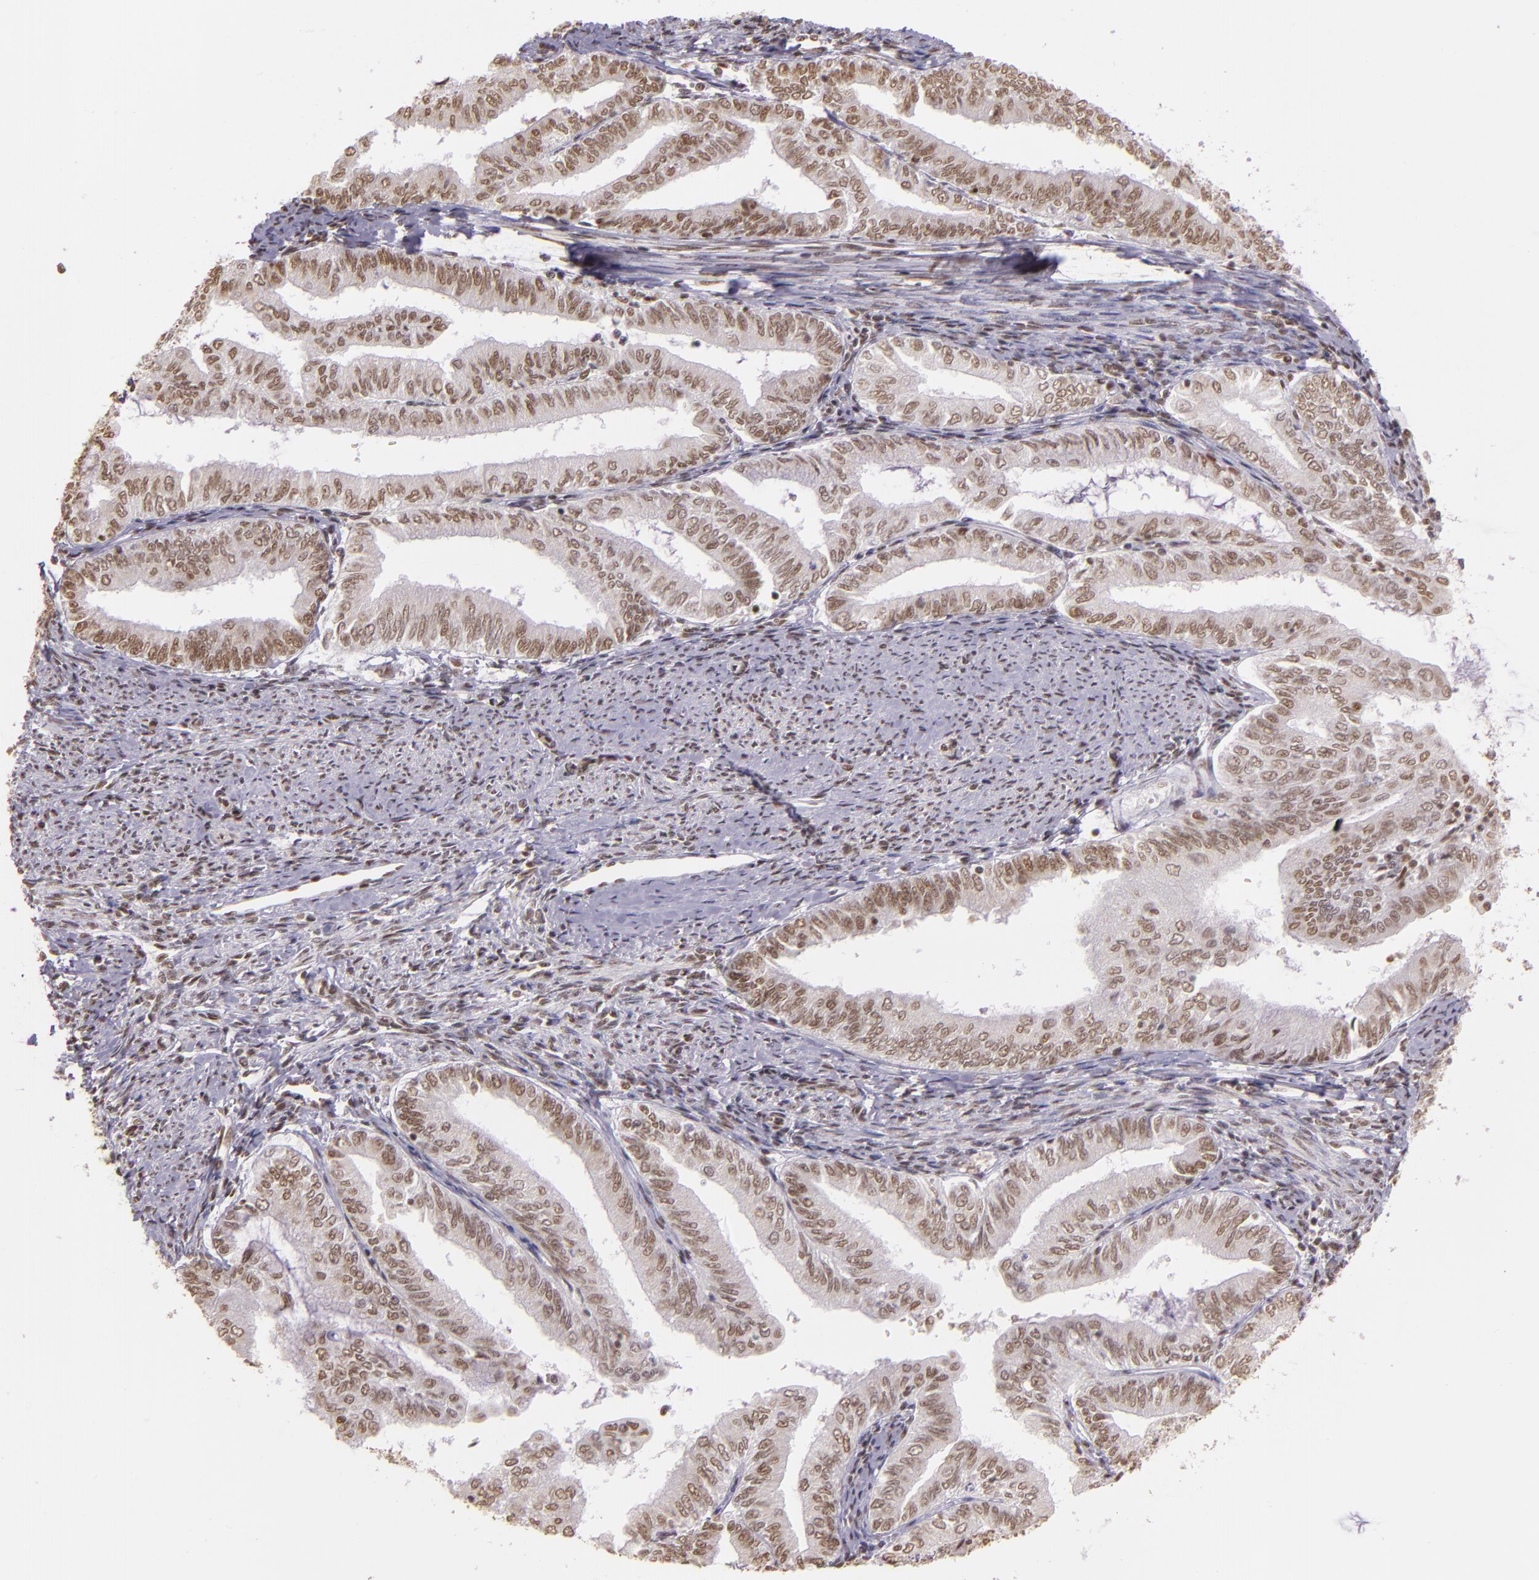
{"staining": {"intensity": "moderate", "quantity": ">75%", "location": "nuclear"}, "tissue": "endometrial cancer", "cell_type": "Tumor cells", "image_type": "cancer", "snomed": [{"axis": "morphology", "description": "Adenocarcinoma, NOS"}, {"axis": "topography", "description": "Endometrium"}], "caption": "IHC image of neoplastic tissue: endometrial cancer (adenocarcinoma) stained using IHC displays medium levels of moderate protein expression localized specifically in the nuclear of tumor cells, appearing as a nuclear brown color.", "gene": "USF1", "patient": {"sex": "female", "age": 66}}